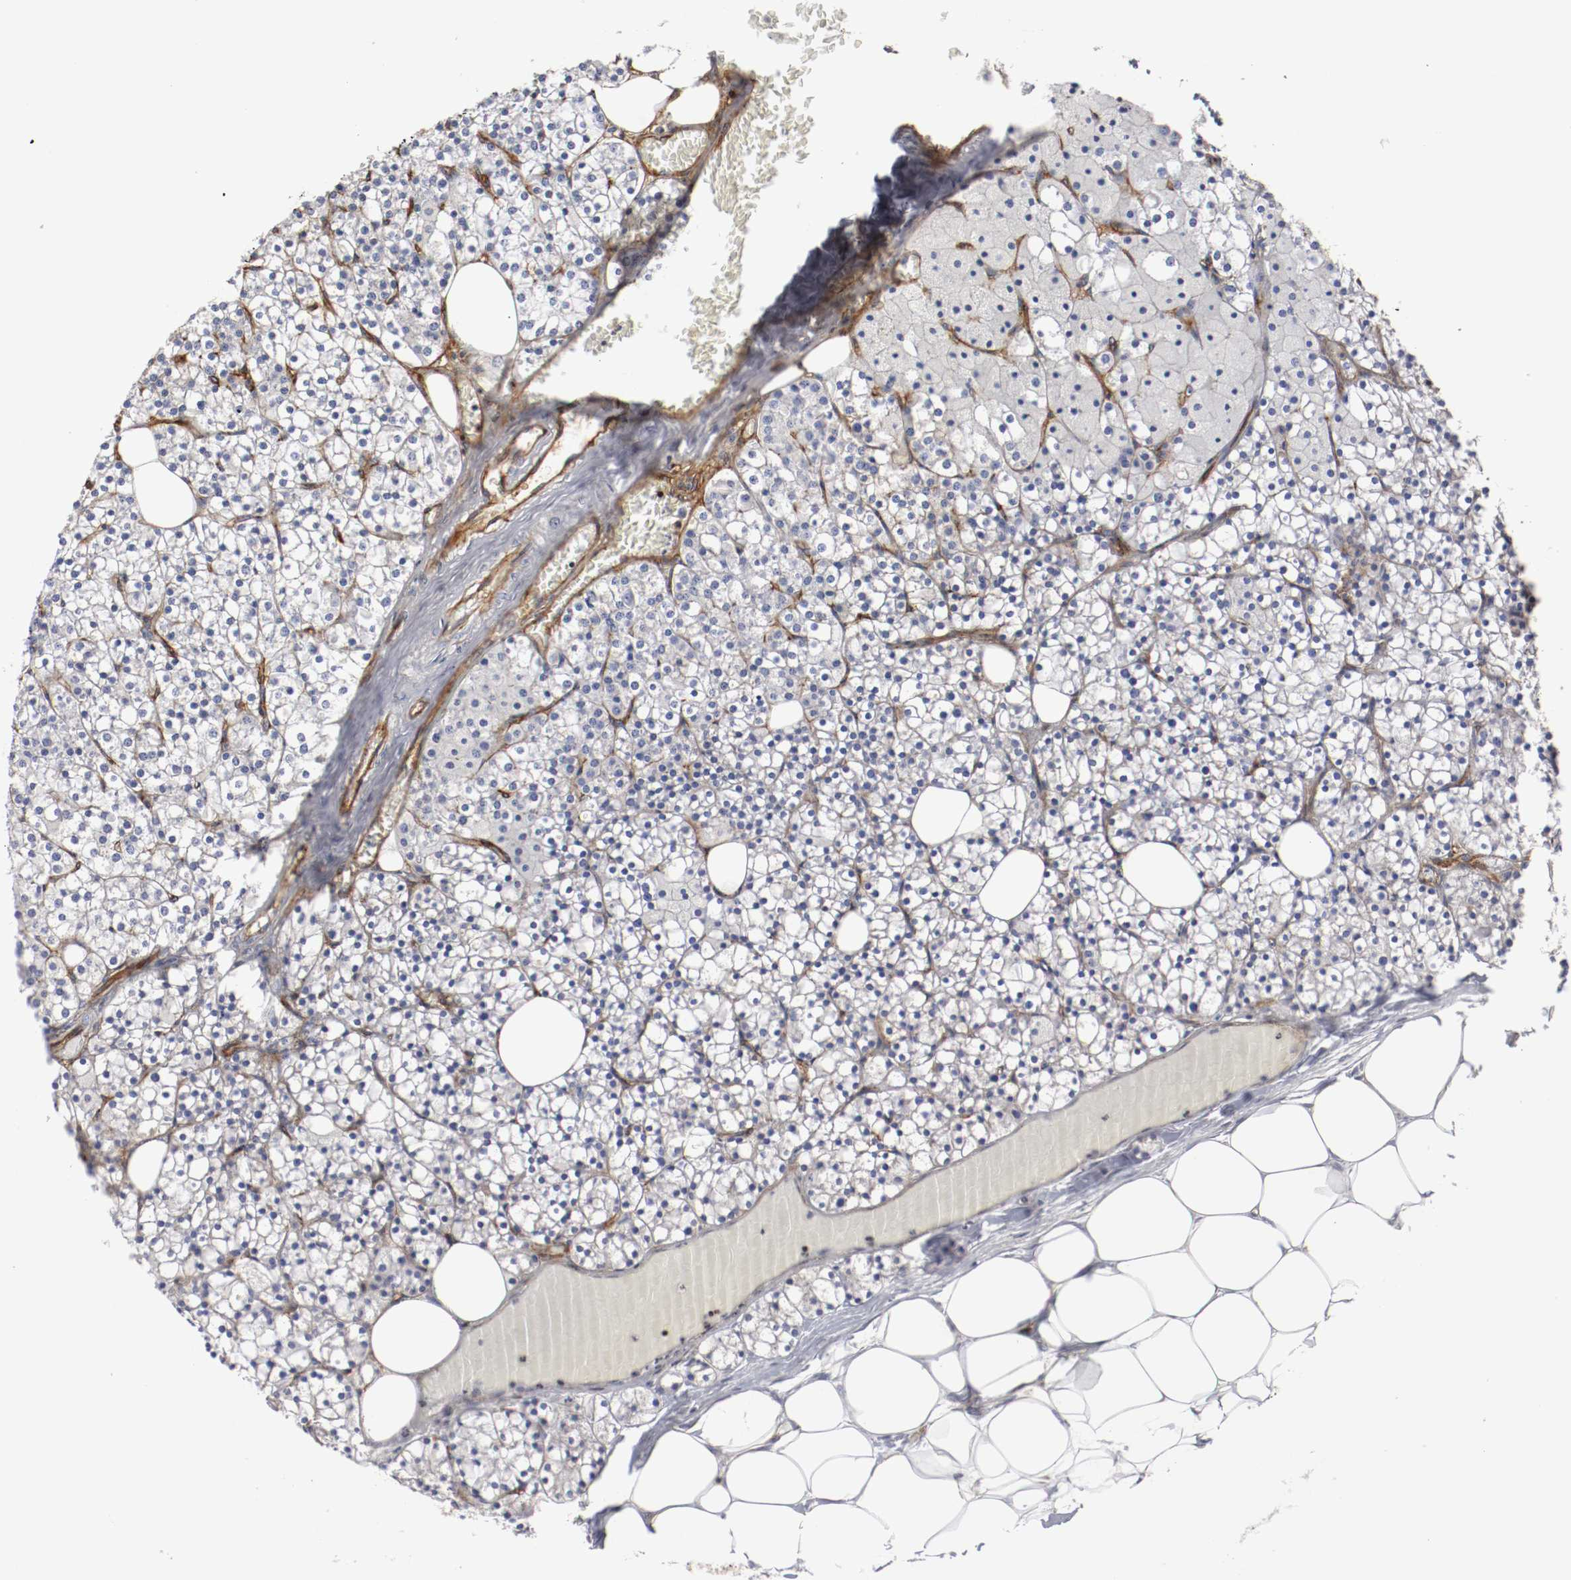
{"staining": {"intensity": "negative", "quantity": "none", "location": "none"}, "tissue": "parathyroid gland", "cell_type": "Glandular cells", "image_type": "normal", "snomed": [{"axis": "morphology", "description": "Normal tissue, NOS"}, {"axis": "topography", "description": "Parathyroid gland"}], "caption": "IHC of benign parathyroid gland shows no staining in glandular cells. Nuclei are stained in blue.", "gene": "IFITM1", "patient": {"sex": "female", "age": 63}}